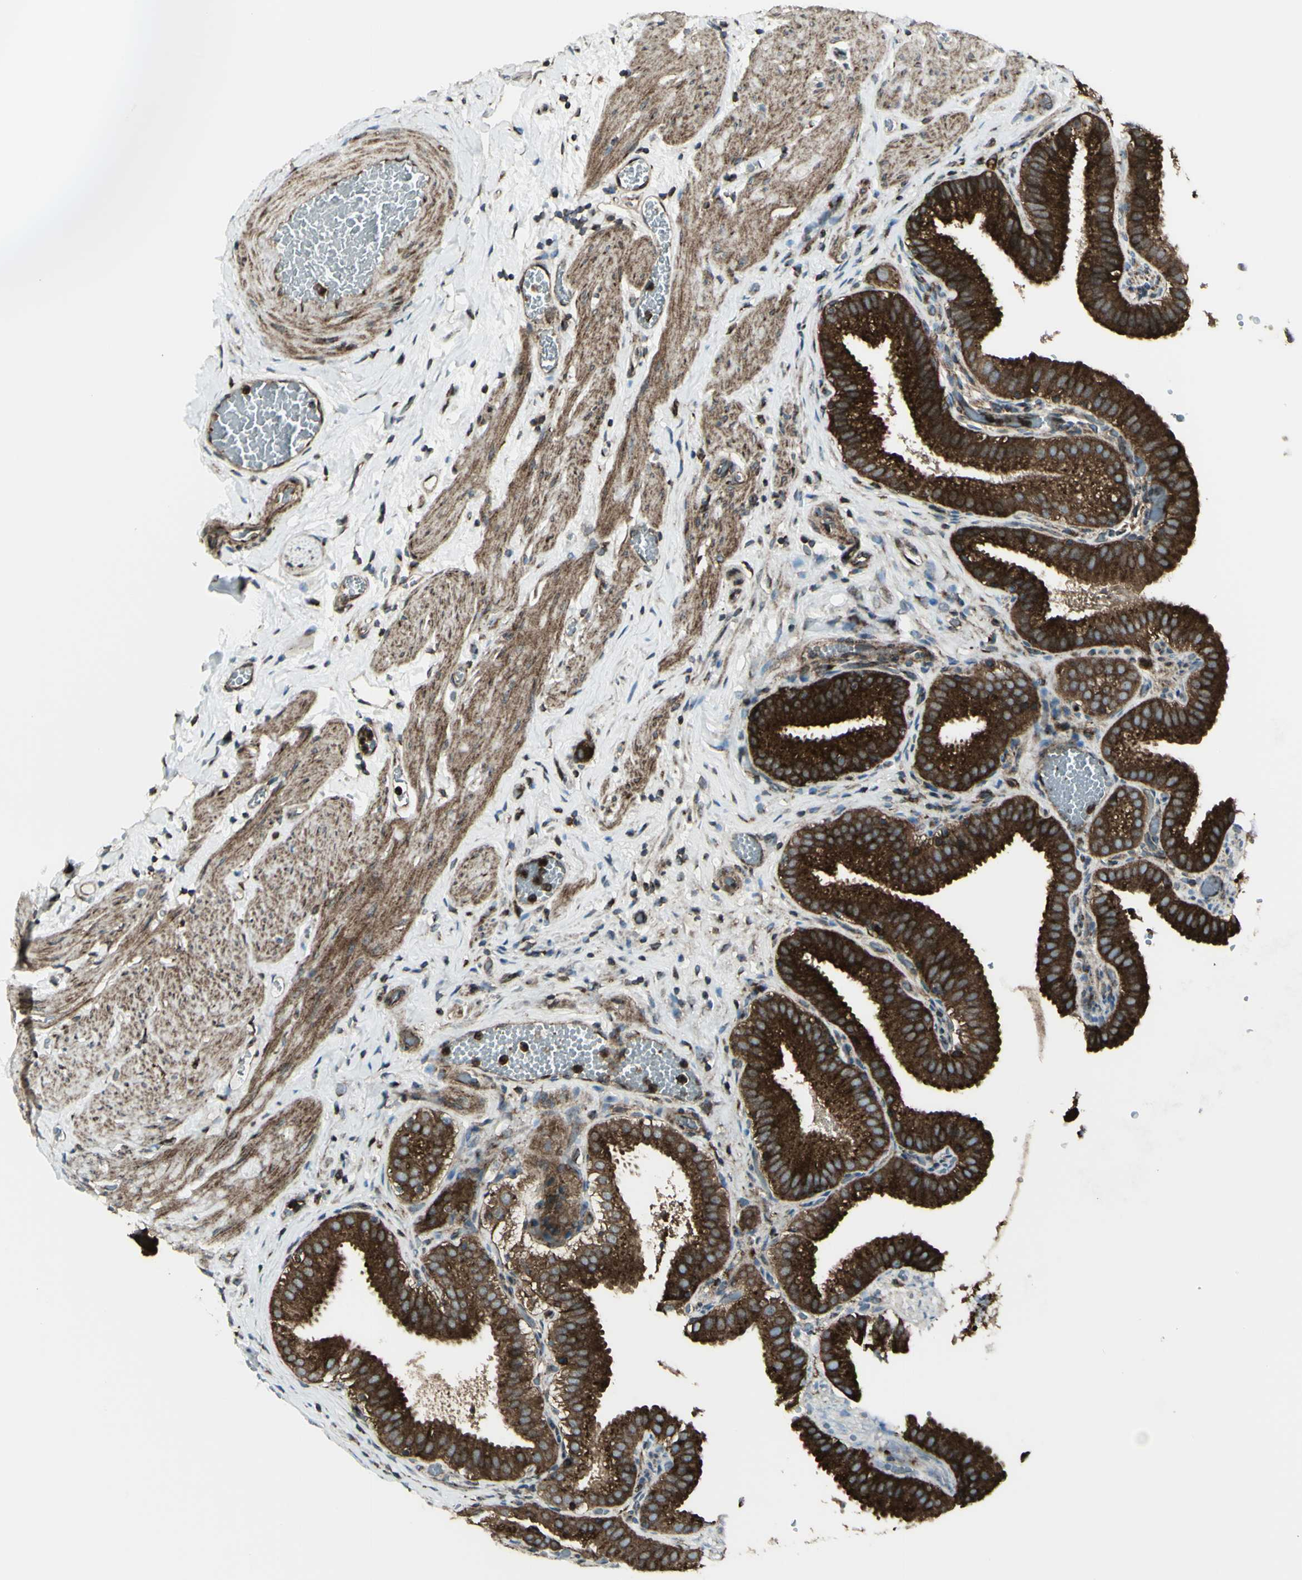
{"staining": {"intensity": "strong", "quantity": ">75%", "location": "cytoplasmic/membranous"}, "tissue": "gallbladder", "cell_type": "Glandular cells", "image_type": "normal", "snomed": [{"axis": "morphology", "description": "Normal tissue, NOS"}, {"axis": "topography", "description": "Gallbladder"}], "caption": "IHC histopathology image of benign gallbladder stained for a protein (brown), which reveals high levels of strong cytoplasmic/membranous positivity in approximately >75% of glandular cells.", "gene": "NAPA", "patient": {"sex": "male", "age": 54}}